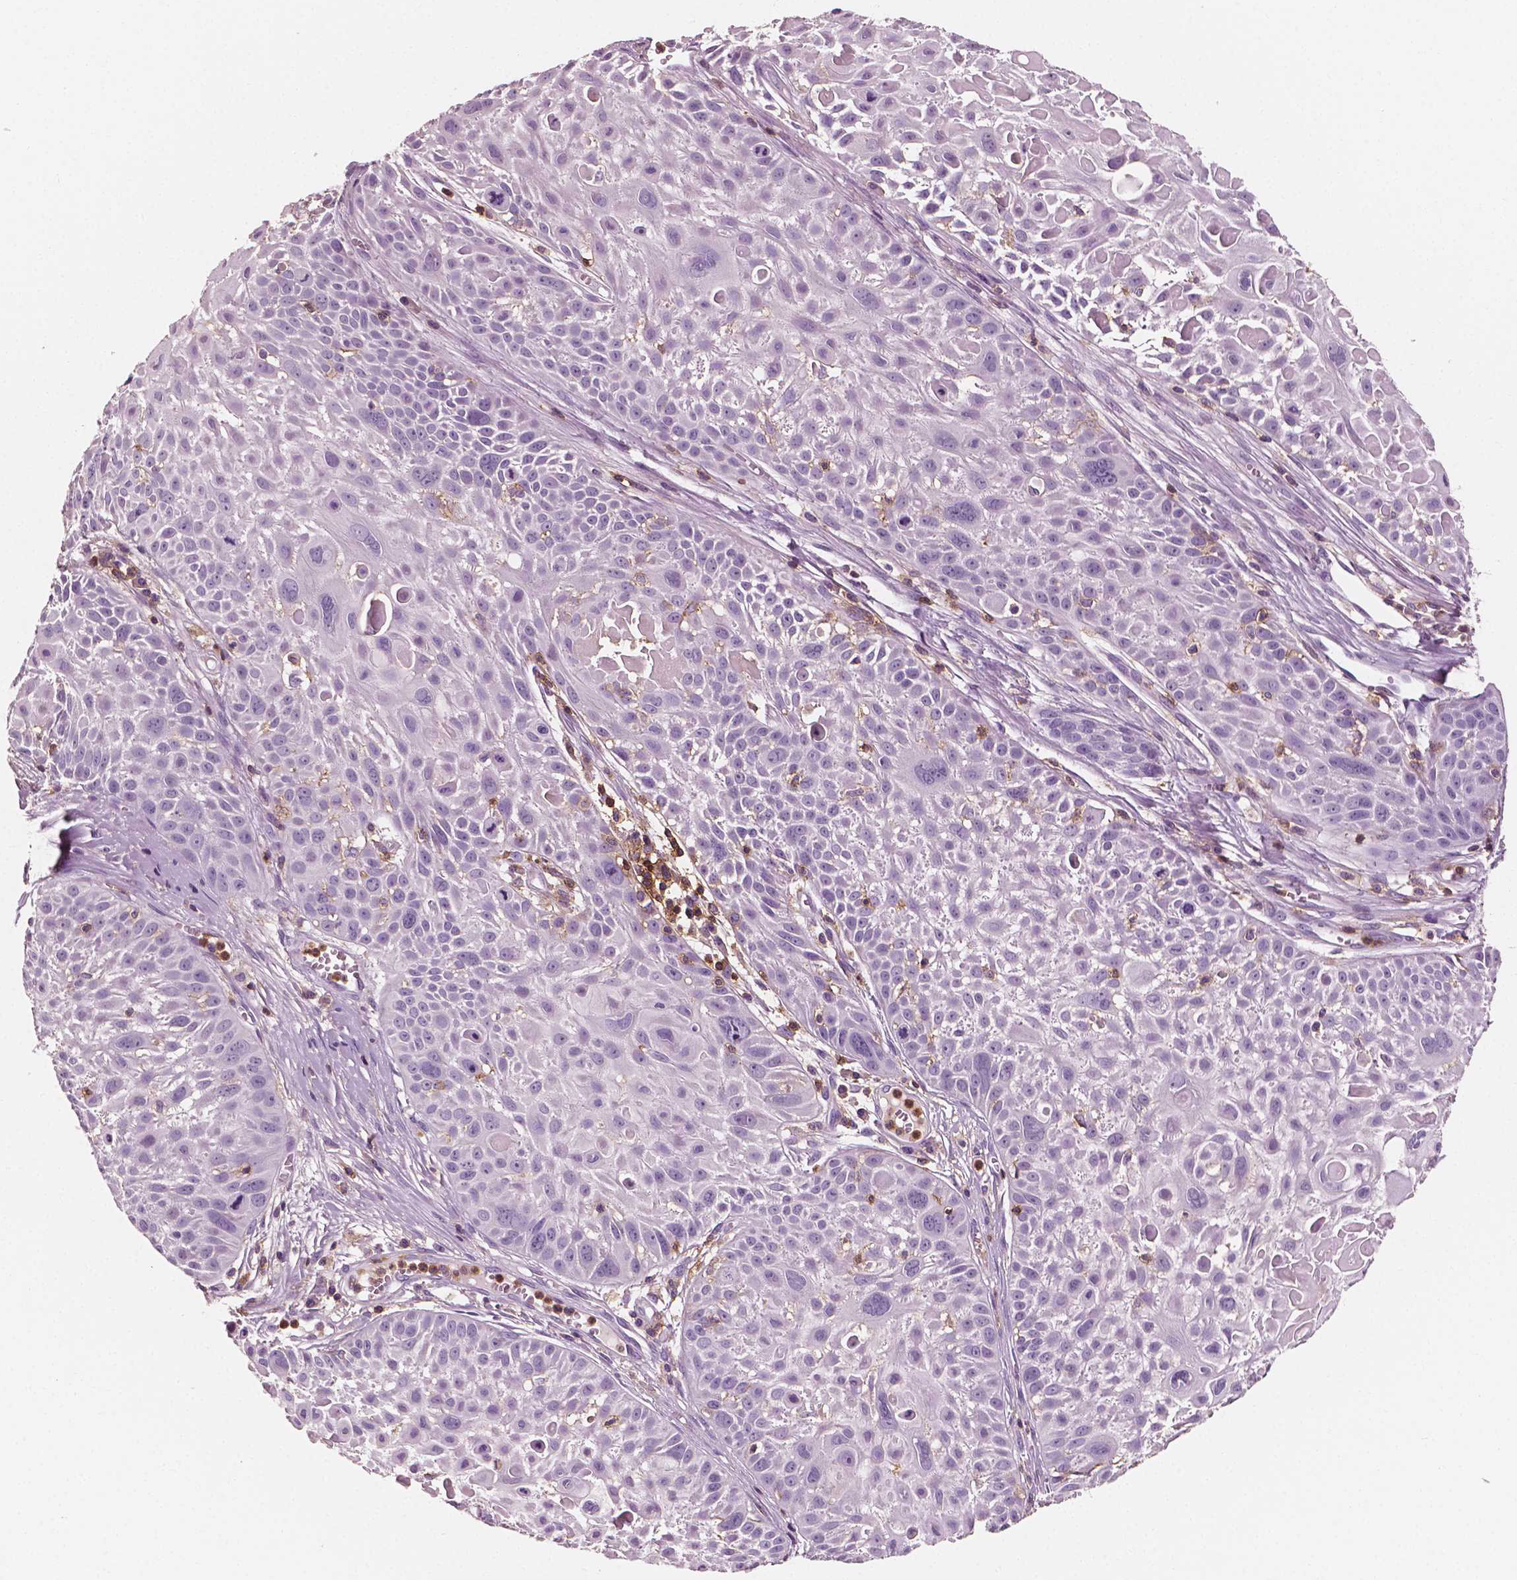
{"staining": {"intensity": "negative", "quantity": "none", "location": "none"}, "tissue": "skin cancer", "cell_type": "Tumor cells", "image_type": "cancer", "snomed": [{"axis": "morphology", "description": "Squamous cell carcinoma, NOS"}, {"axis": "topography", "description": "Skin"}, {"axis": "topography", "description": "Anal"}], "caption": "Immunohistochemistry (IHC) micrograph of human squamous cell carcinoma (skin) stained for a protein (brown), which reveals no expression in tumor cells.", "gene": "PTPRC", "patient": {"sex": "female", "age": 75}}